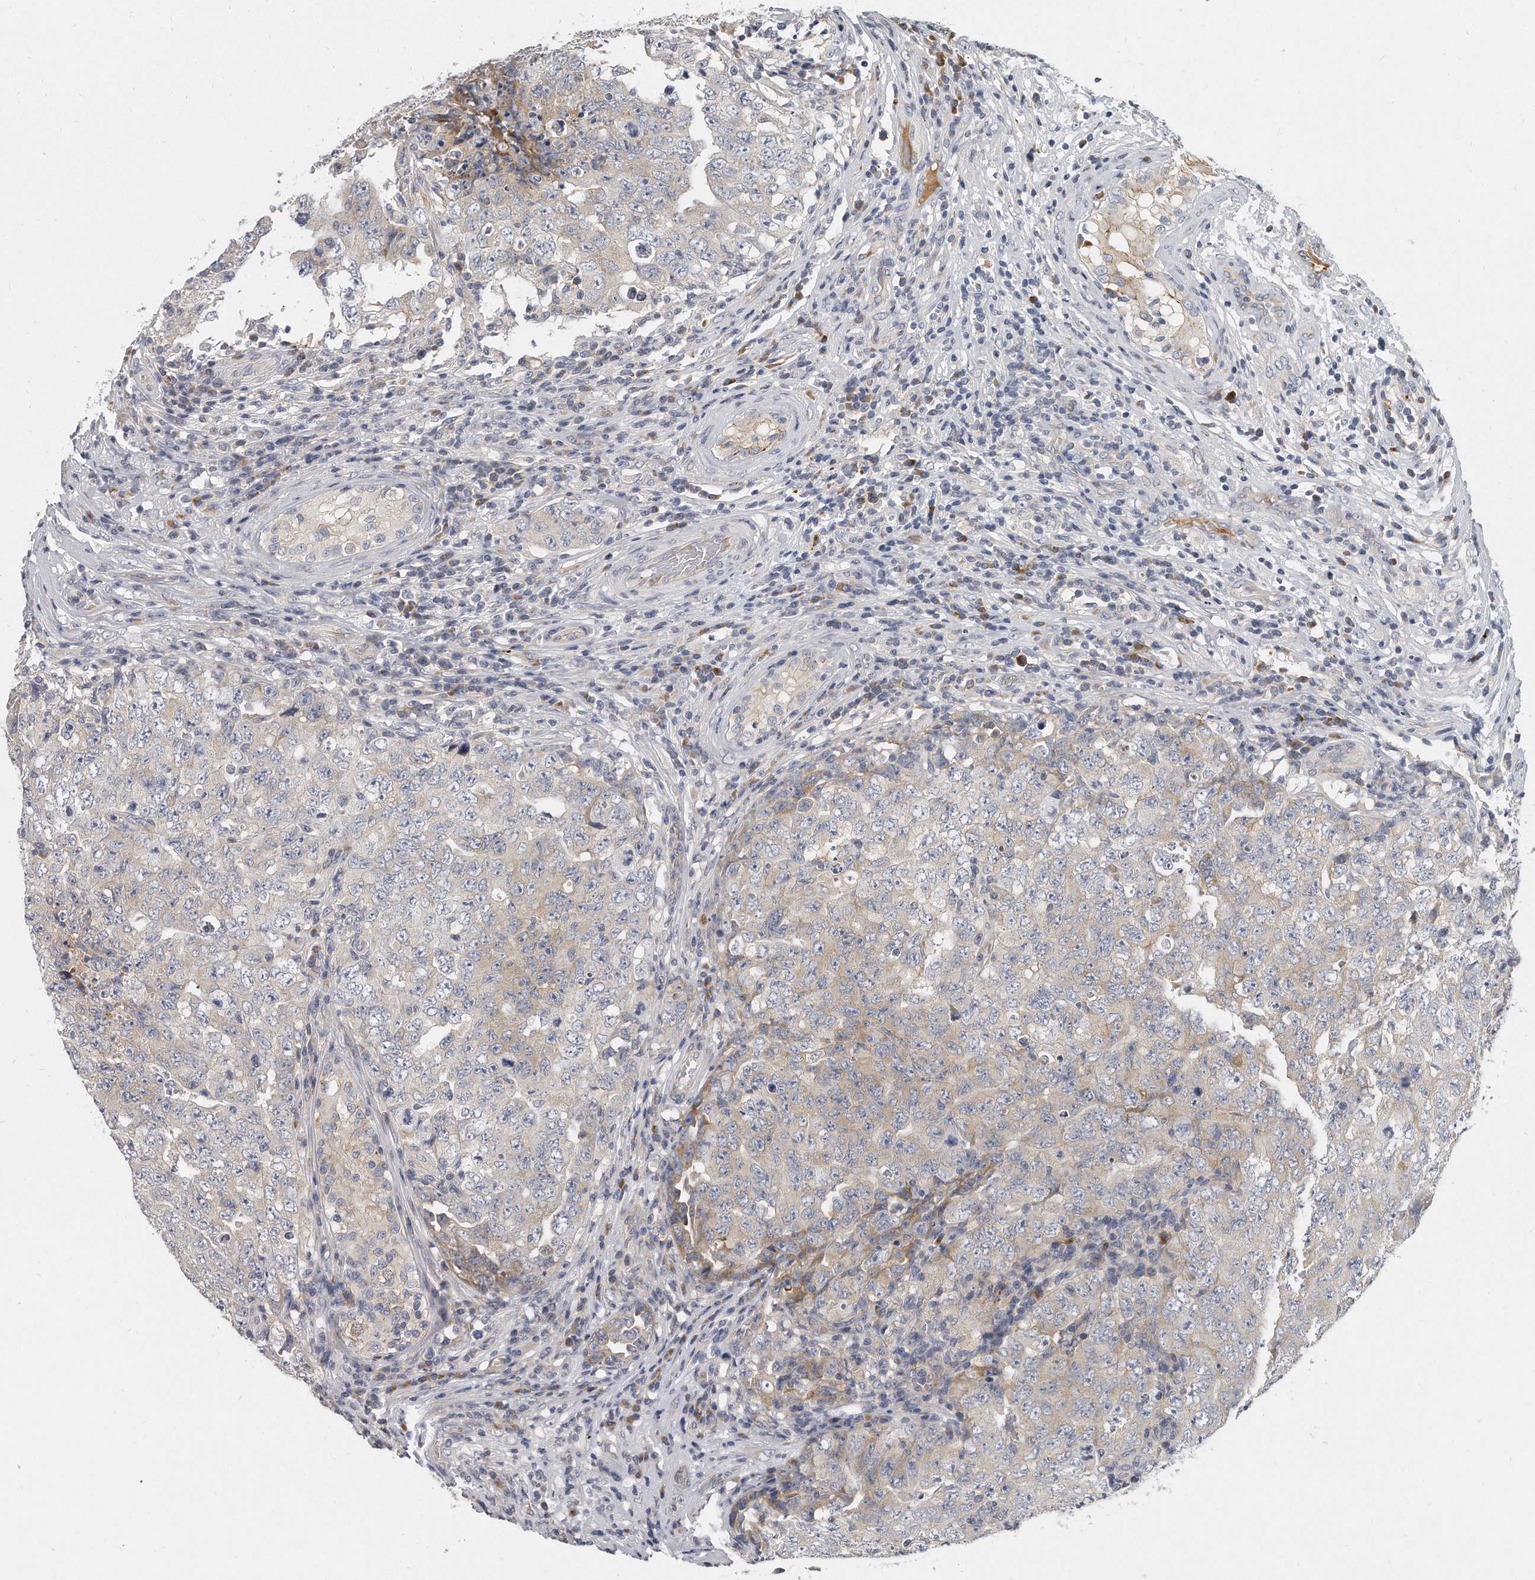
{"staining": {"intensity": "negative", "quantity": "none", "location": "none"}, "tissue": "testis cancer", "cell_type": "Tumor cells", "image_type": "cancer", "snomed": [{"axis": "morphology", "description": "Carcinoma, Embryonal, NOS"}, {"axis": "topography", "description": "Testis"}], "caption": "Micrograph shows no significant protein positivity in tumor cells of testis cancer (embryonal carcinoma).", "gene": "PLEKHA6", "patient": {"sex": "male", "age": 26}}